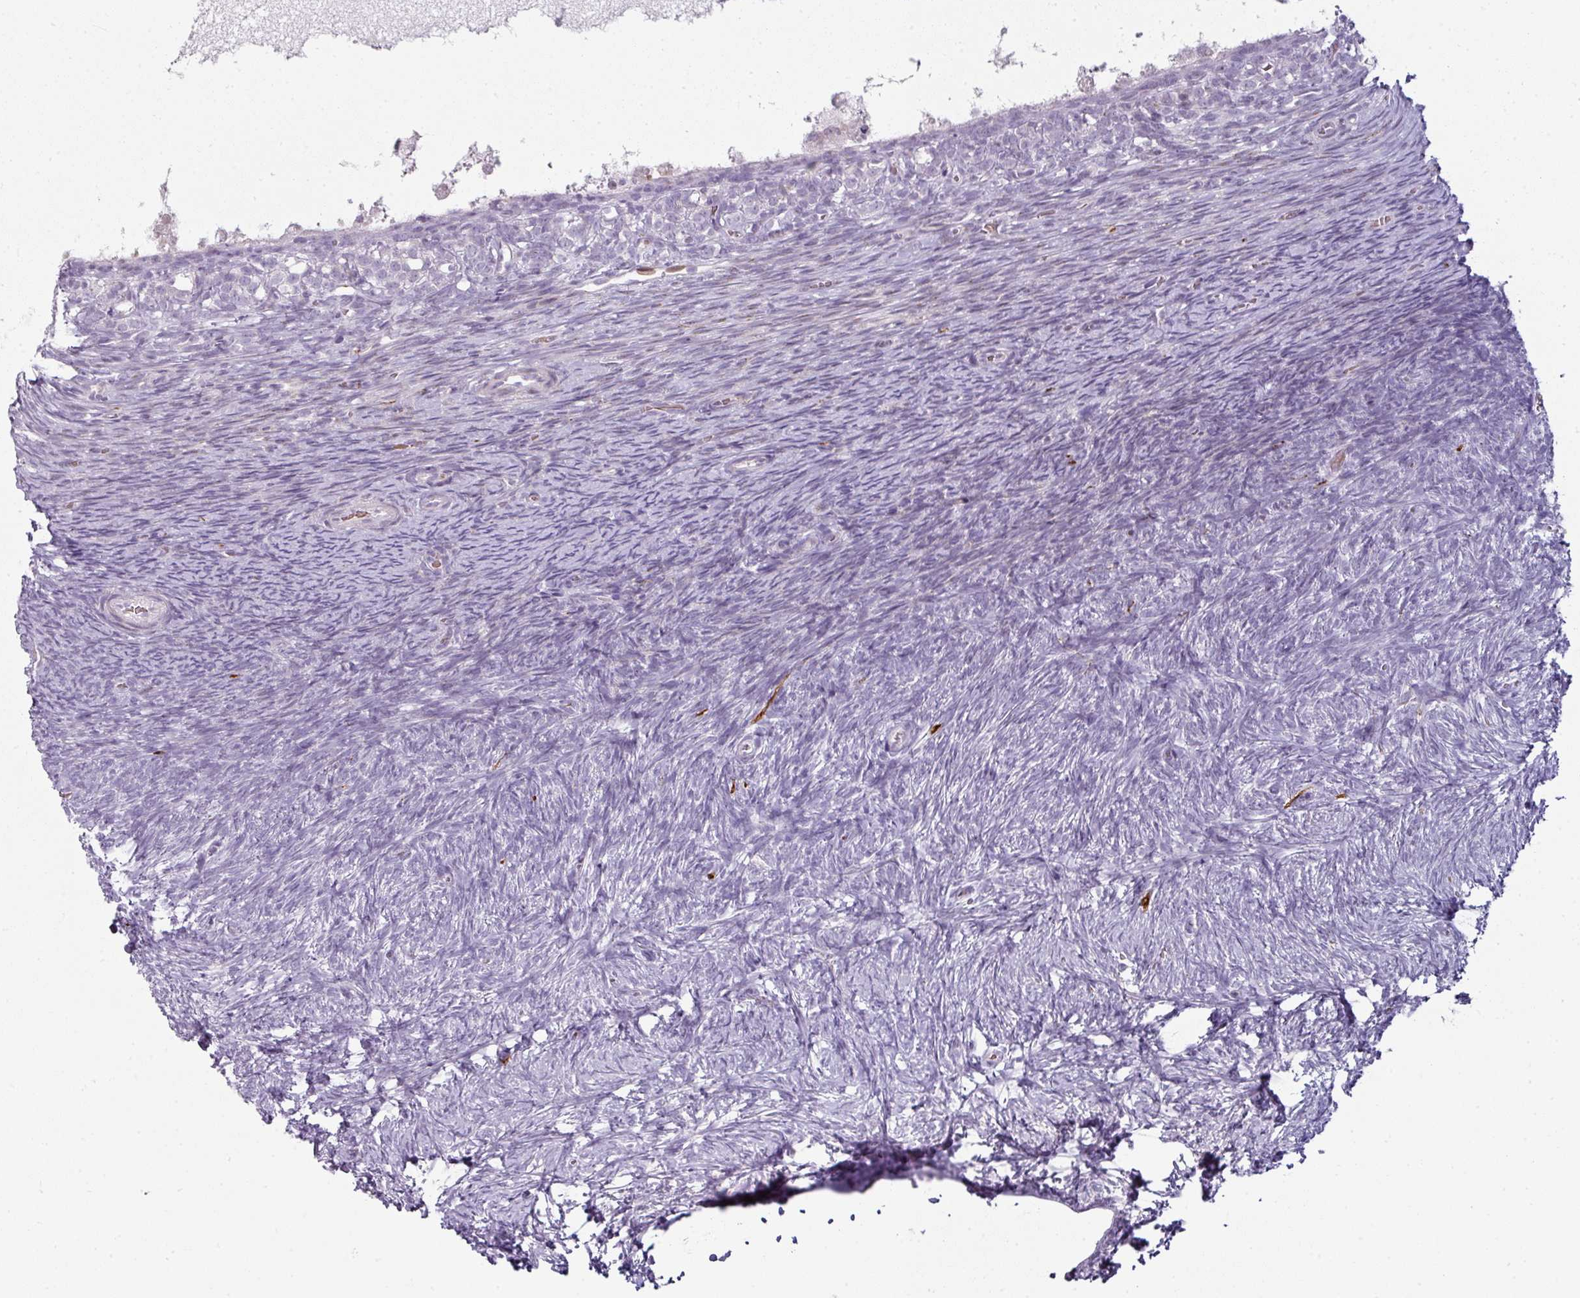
{"staining": {"intensity": "weak", "quantity": "25%-75%", "location": "cytoplasmic/membranous"}, "tissue": "ovary", "cell_type": "Follicle cells", "image_type": "normal", "snomed": [{"axis": "morphology", "description": "Normal tissue, NOS"}, {"axis": "topography", "description": "Ovary"}], "caption": "A brown stain shows weak cytoplasmic/membranous expression of a protein in follicle cells of normal human ovary.", "gene": "SYT8", "patient": {"sex": "female", "age": 39}}